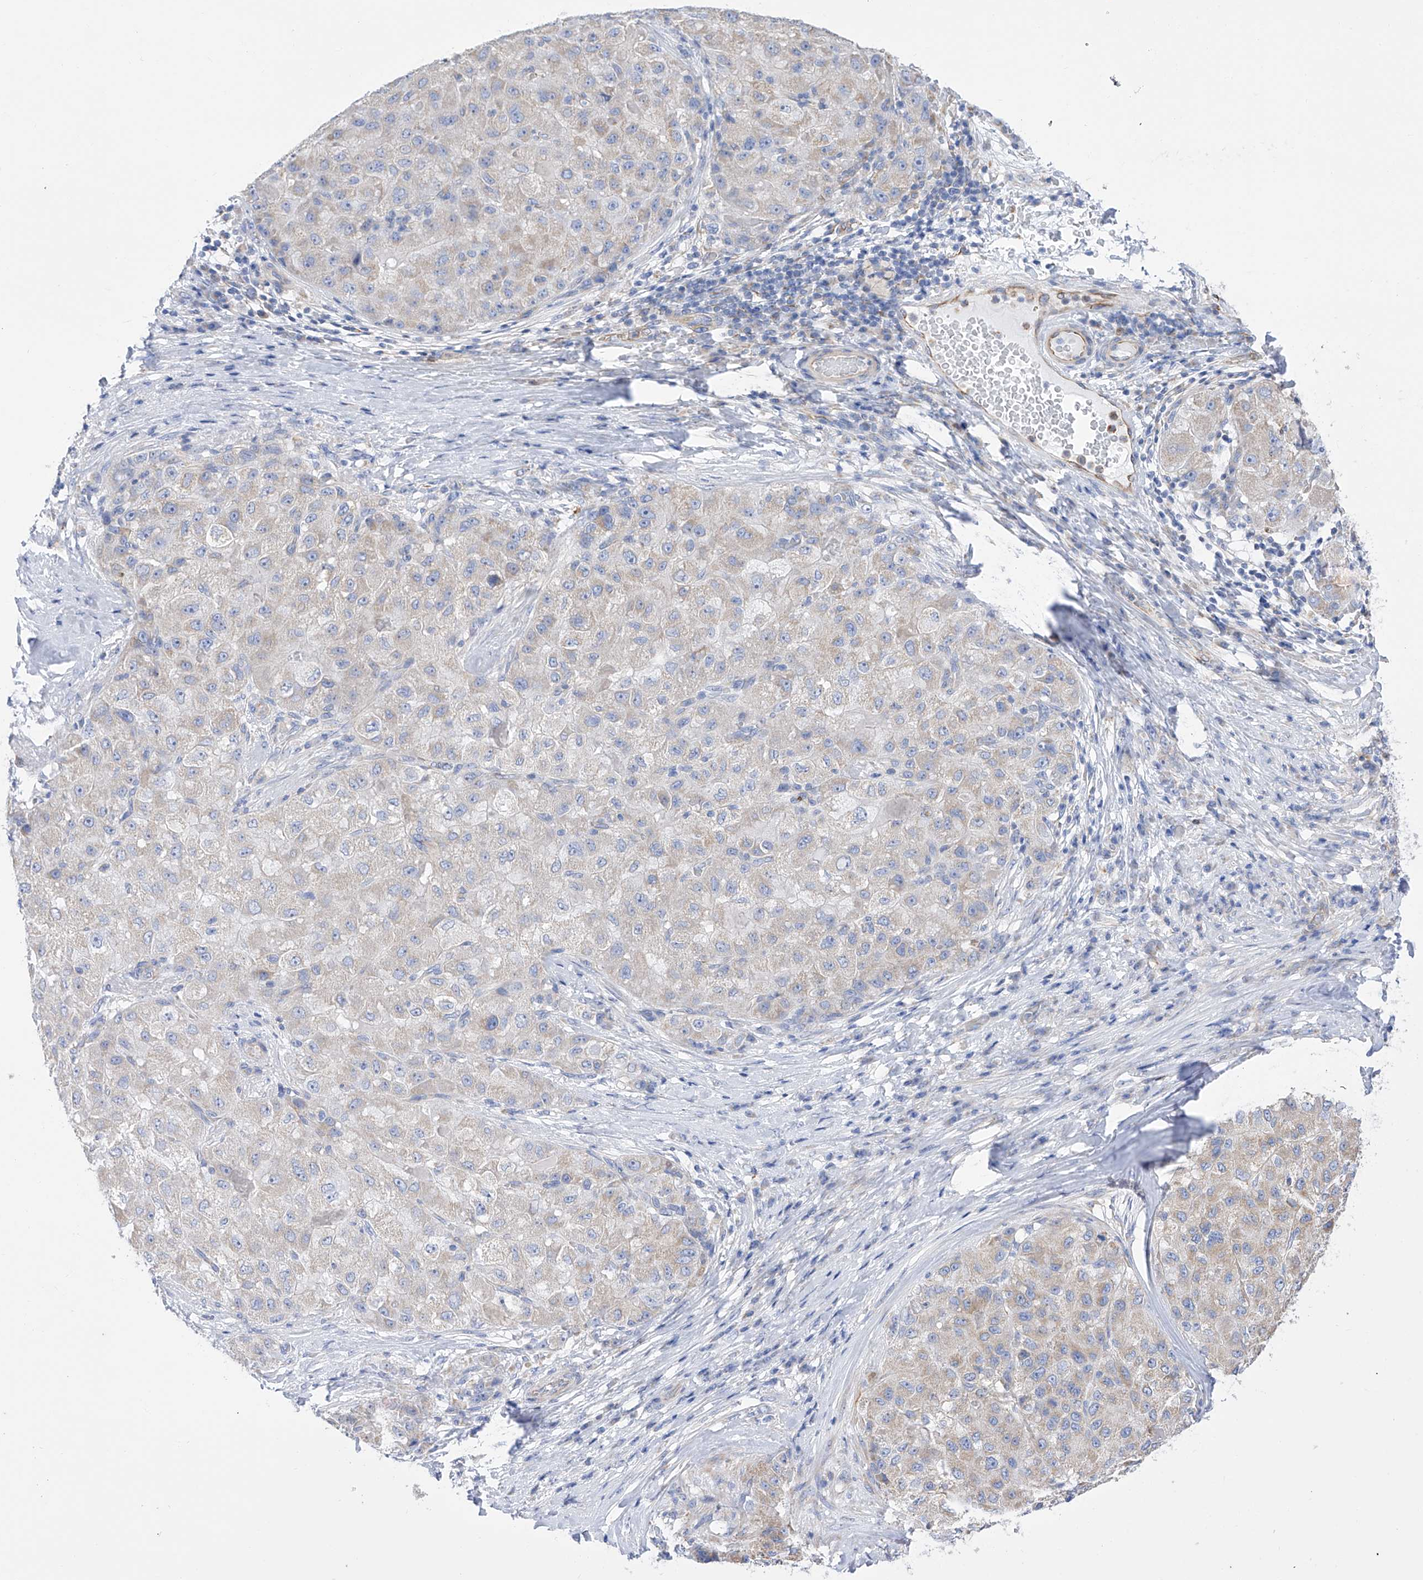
{"staining": {"intensity": "weak", "quantity": "25%-75%", "location": "cytoplasmic/membranous"}, "tissue": "liver cancer", "cell_type": "Tumor cells", "image_type": "cancer", "snomed": [{"axis": "morphology", "description": "Carcinoma, Hepatocellular, NOS"}, {"axis": "topography", "description": "Liver"}], "caption": "Liver hepatocellular carcinoma stained with DAB IHC demonstrates low levels of weak cytoplasmic/membranous expression in about 25%-75% of tumor cells.", "gene": "FLG", "patient": {"sex": "male", "age": 80}}